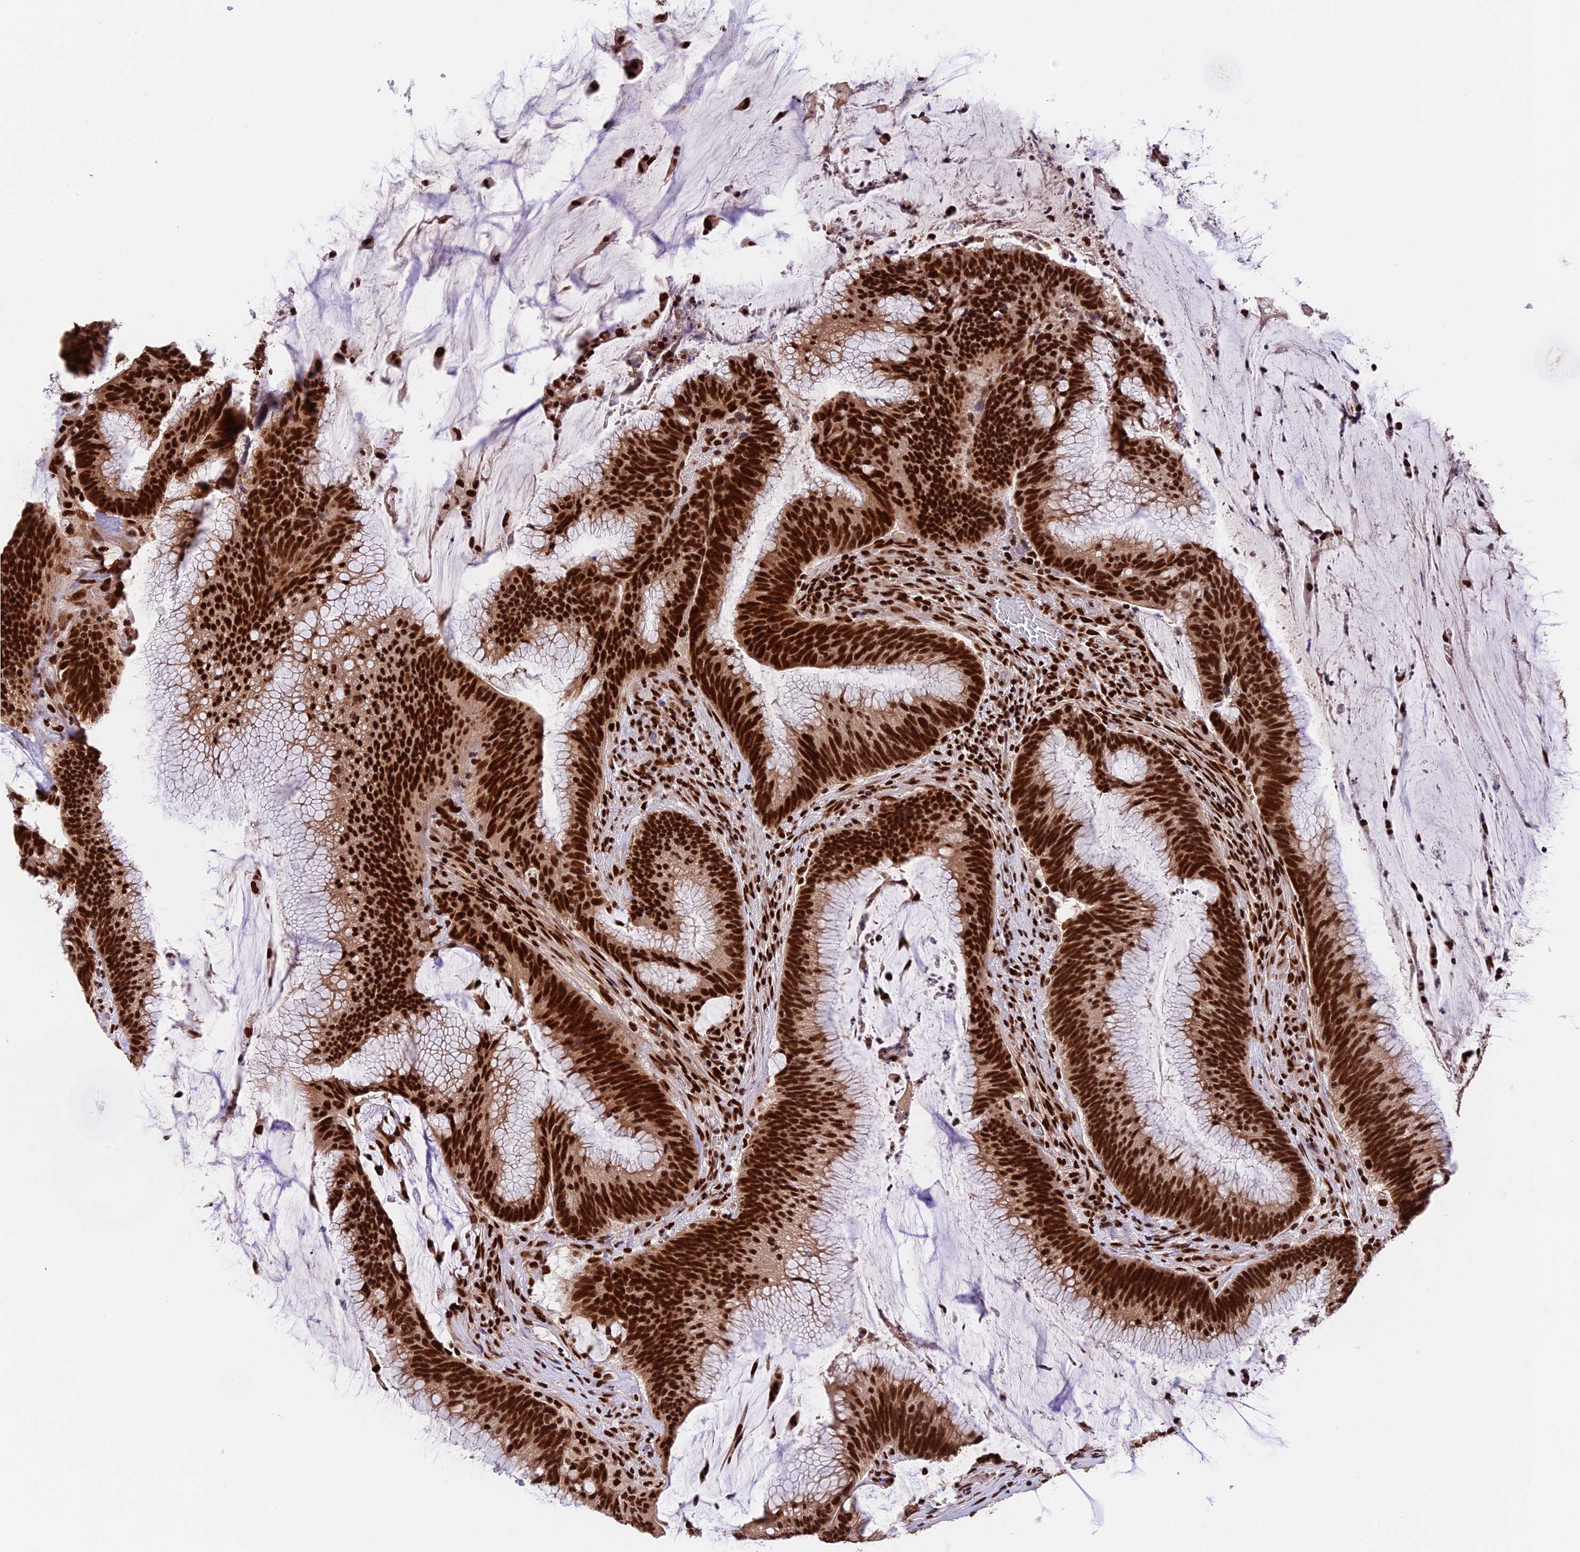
{"staining": {"intensity": "strong", "quantity": ">75%", "location": "nuclear"}, "tissue": "colorectal cancer", "cell_type": "Tumor cells", "image_type": "cancer", "snomed": [{"axis": "morphology", "description": "Adenocarcinoma, NOS"}, {"axis": "topography", "description": "Rectum"}], "caption": "A micrograph showing strong nuclear staining in about >75% of tumor cells in adenocarcinoma (colorectal), as visualized by brown immunohistochemical staining.", "gene": "RAMAC", "patient": {"sex": "female", "age": 77}}